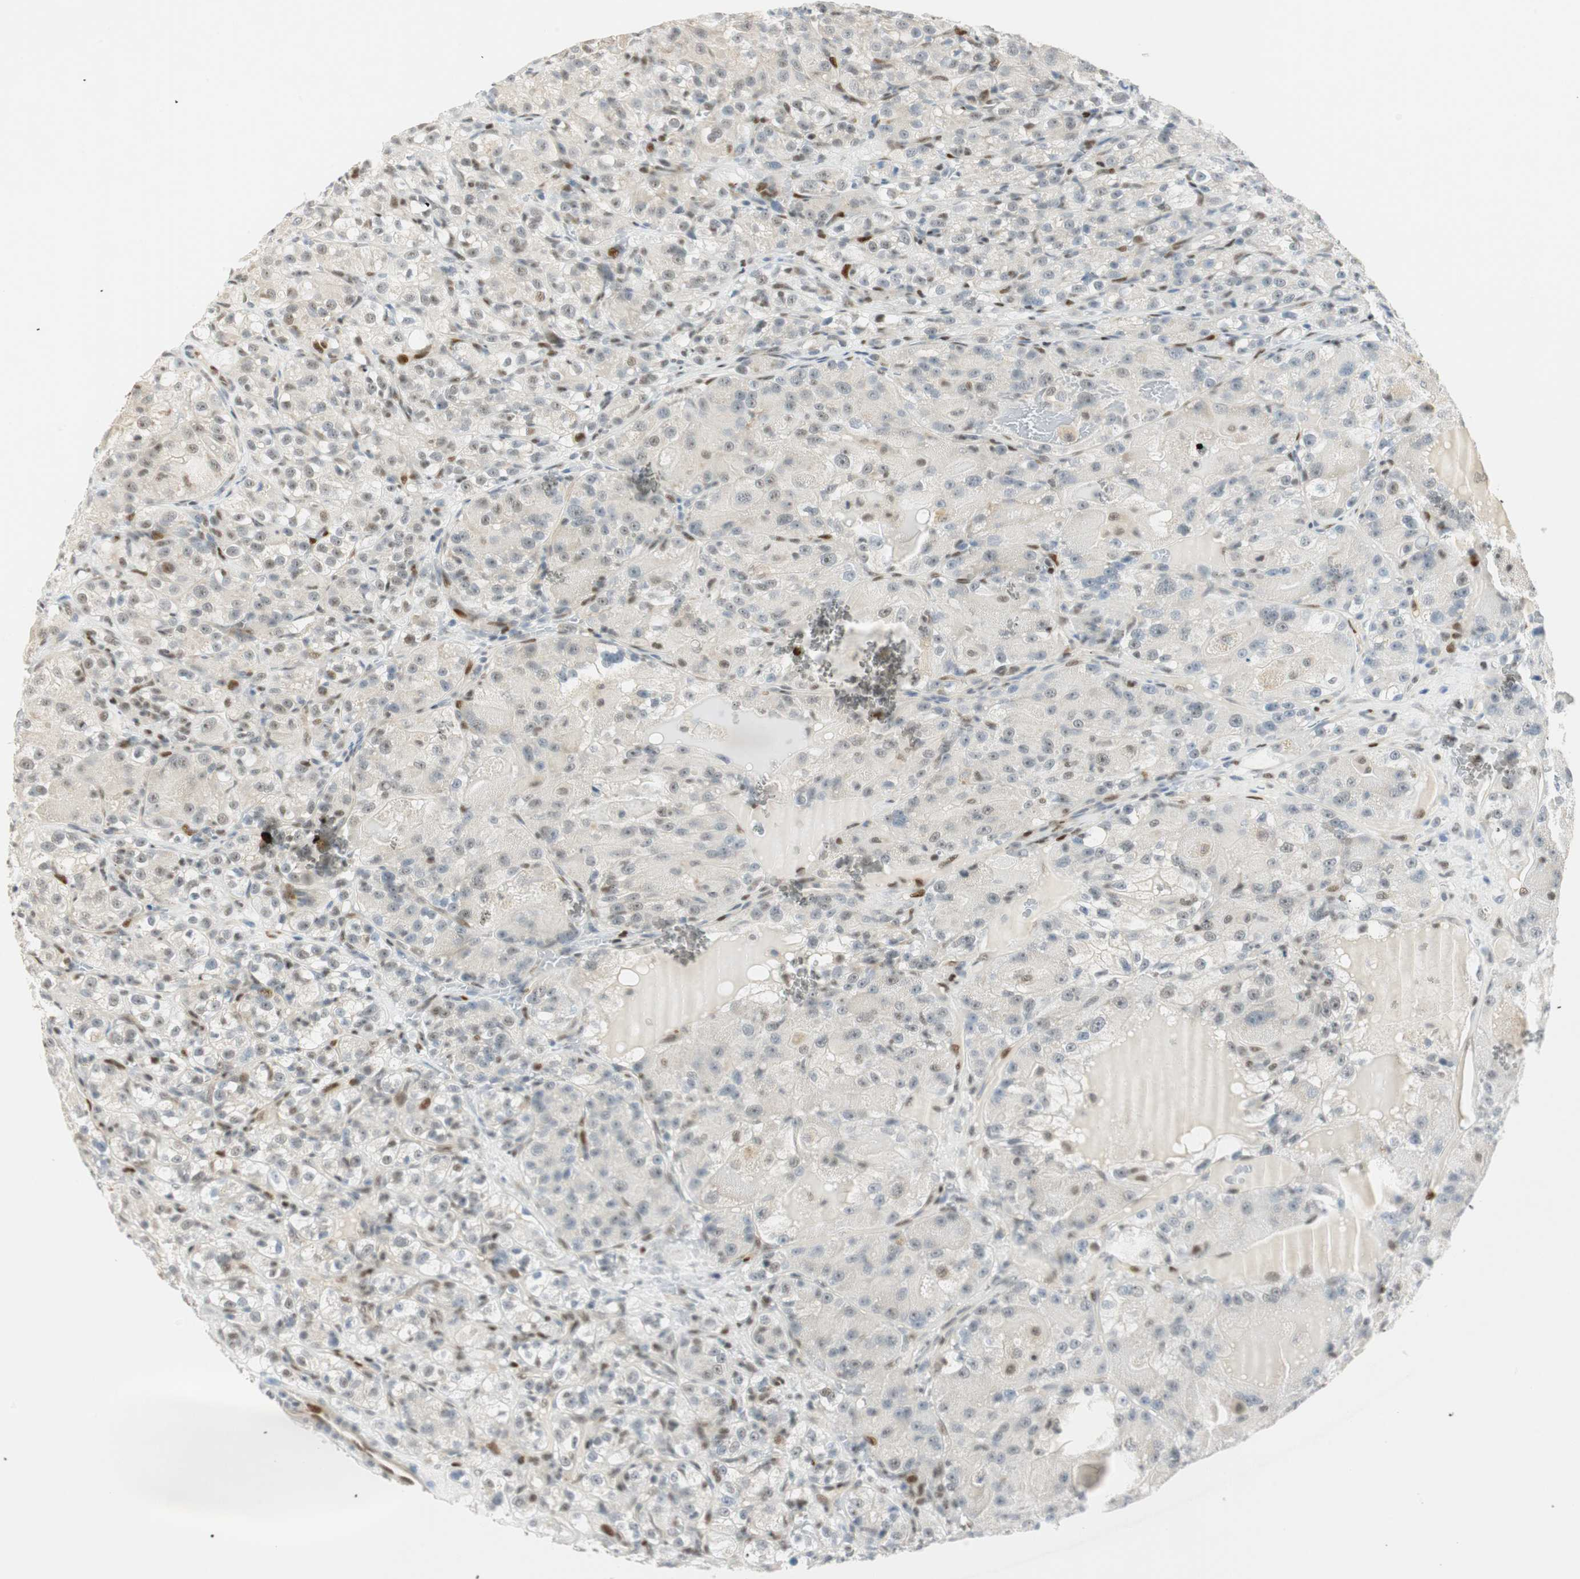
{"staining": {"intensity": "moderate", "quantity": "<25%", "location": "nuclear"}, "tissue": "renal cancer", "cell_type": "Tumor cells", "image_type": "cancer", "snomed": [{"axis": "morphology", "description": "Normal tissue, NOS"}, {"axis": "morphology", "description": "Adenocarcinoma, NOS"}, {"axis": "topography", "description": "Kidney"}], "caption": "Immunohistochemical staining of human renal cancer (adenocarcinoma) exhibits low levels of moderate nuclear staining in about <25% of tumor cells.", "gene": "MSX2", "patient": {"sex": "male", "age": 61}}